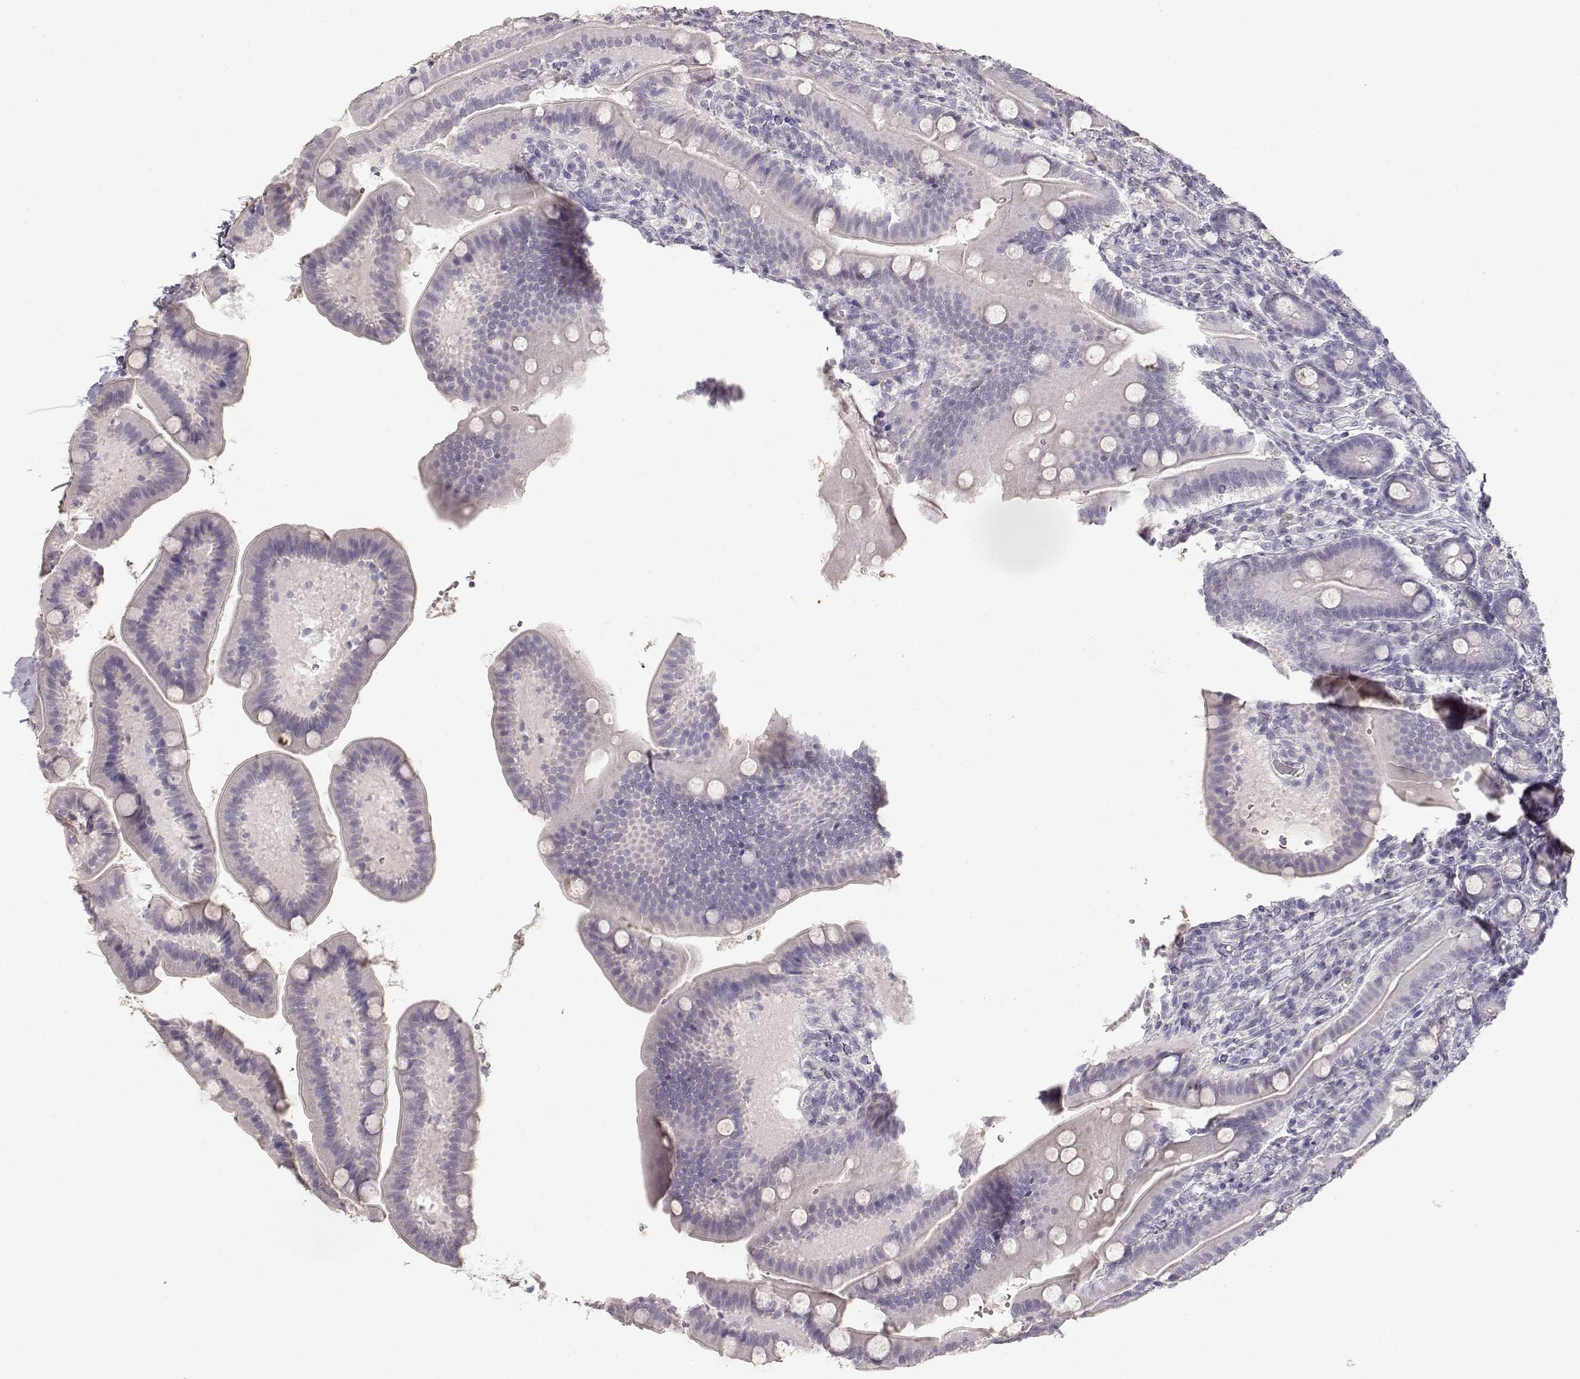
{"staining": {"intensity": "negative", "quantity": "none", "location": "none"}, "tissue": "small intestine", "cell_type": "Glandular cells", "image_type": "normal", "snomed": [{"axis": "morphology", "description": "Normal tissue, NOS"}, {"axis": "topography", "description": "Small intestine"}], "caption": "IHC of normal small intestine shows no expression in glandular cells.", "gene": "TKTL1", "patient": {"sex": "male", "age": 66}}